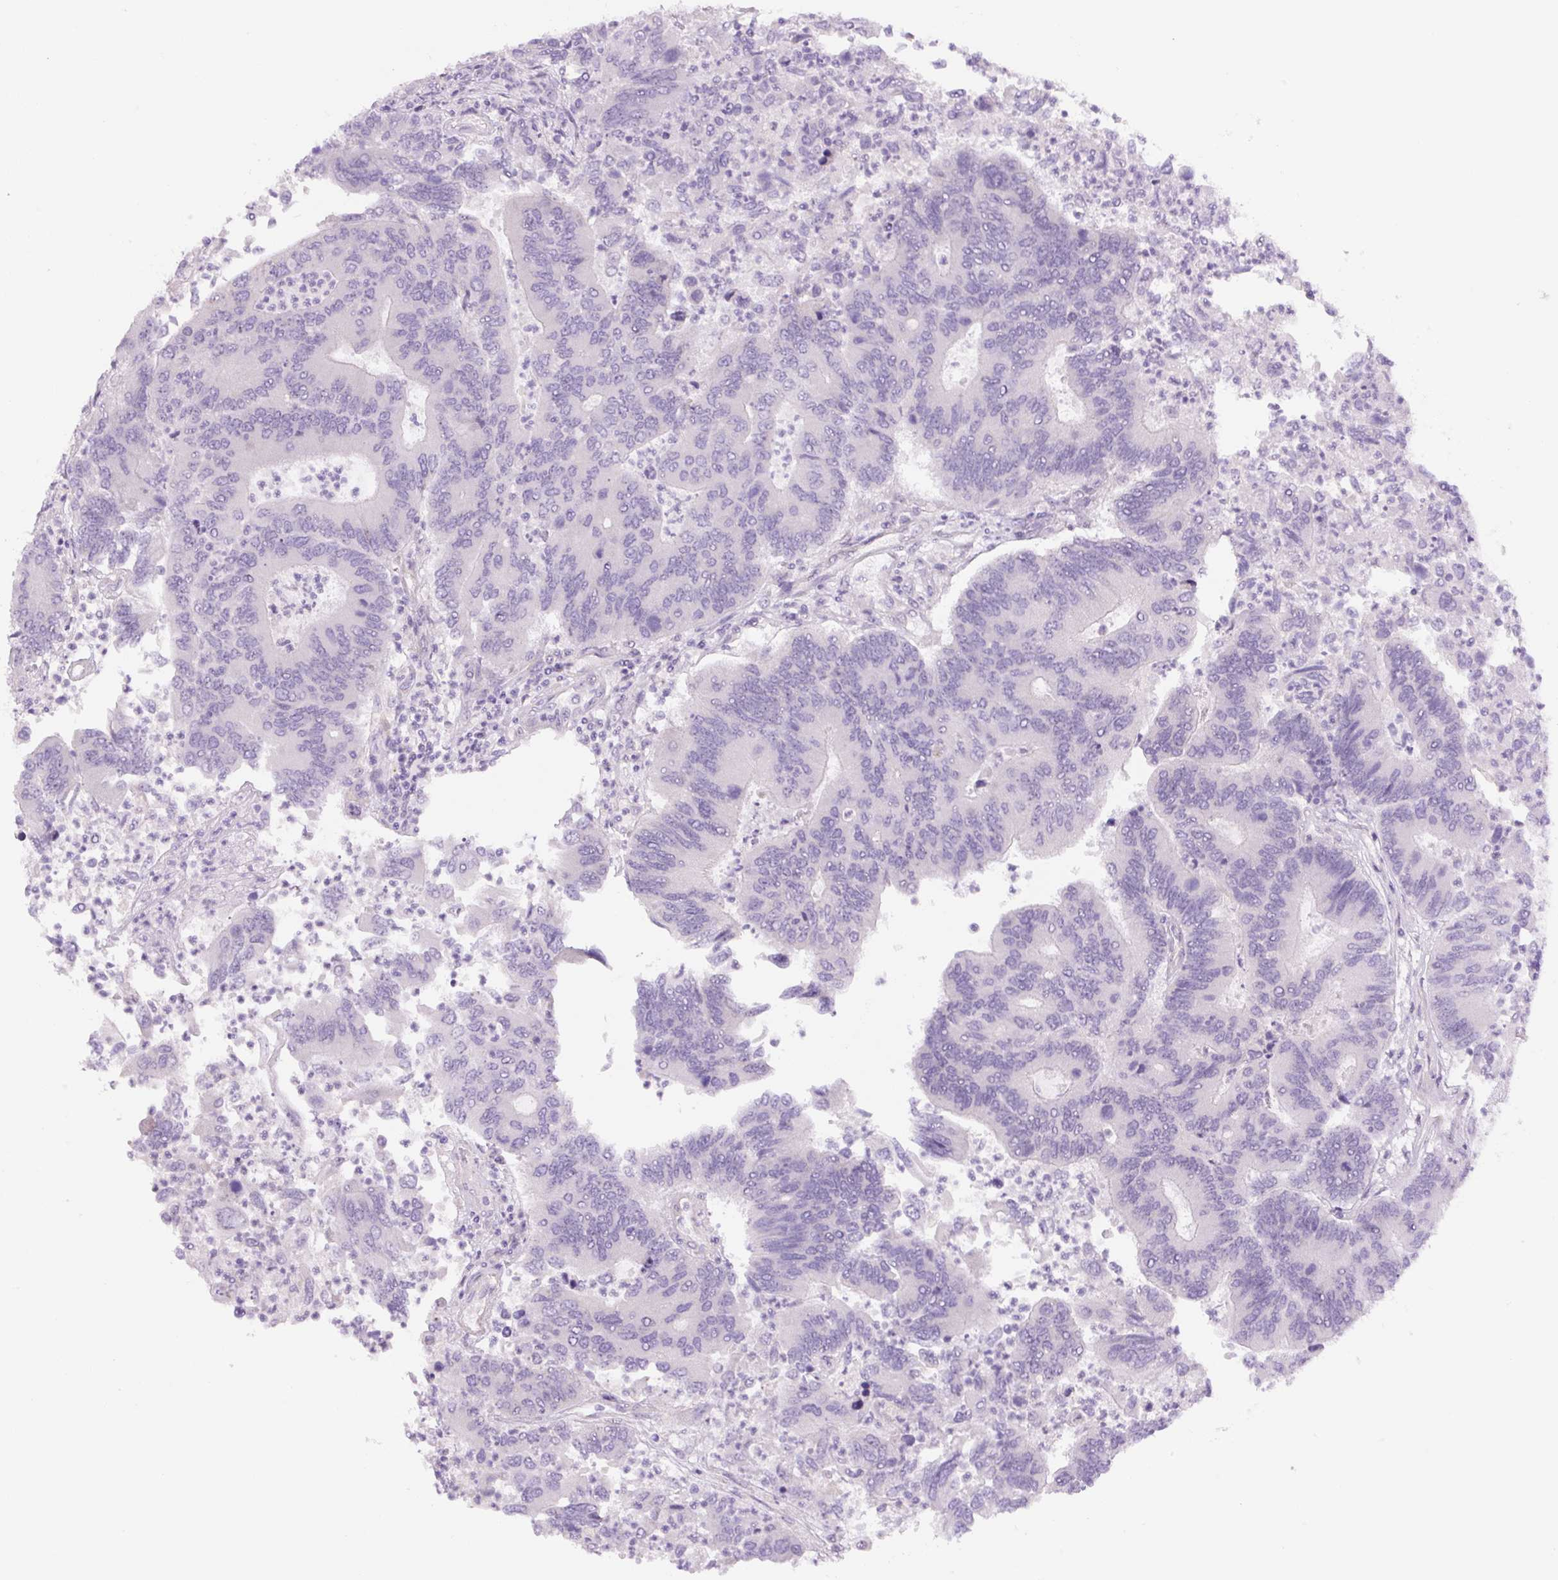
{"staining": {"intensity": "negative", "quantity": "none", "location": "none"}, "tissue": "colorectal cancer", "cell_type": "Tumor cells", "image_type": "cancer", "snomed": [{"axis": "morphology", "description": "Adenocarcinoma, NOS"}, {"axis": "topography", "description": "Colon"}], "caption": "An image of human colorectal cancer is negative for staining in tumor cells.", "gene": "TMEM151B", "patient": {"sex": "female", "age": 67}}